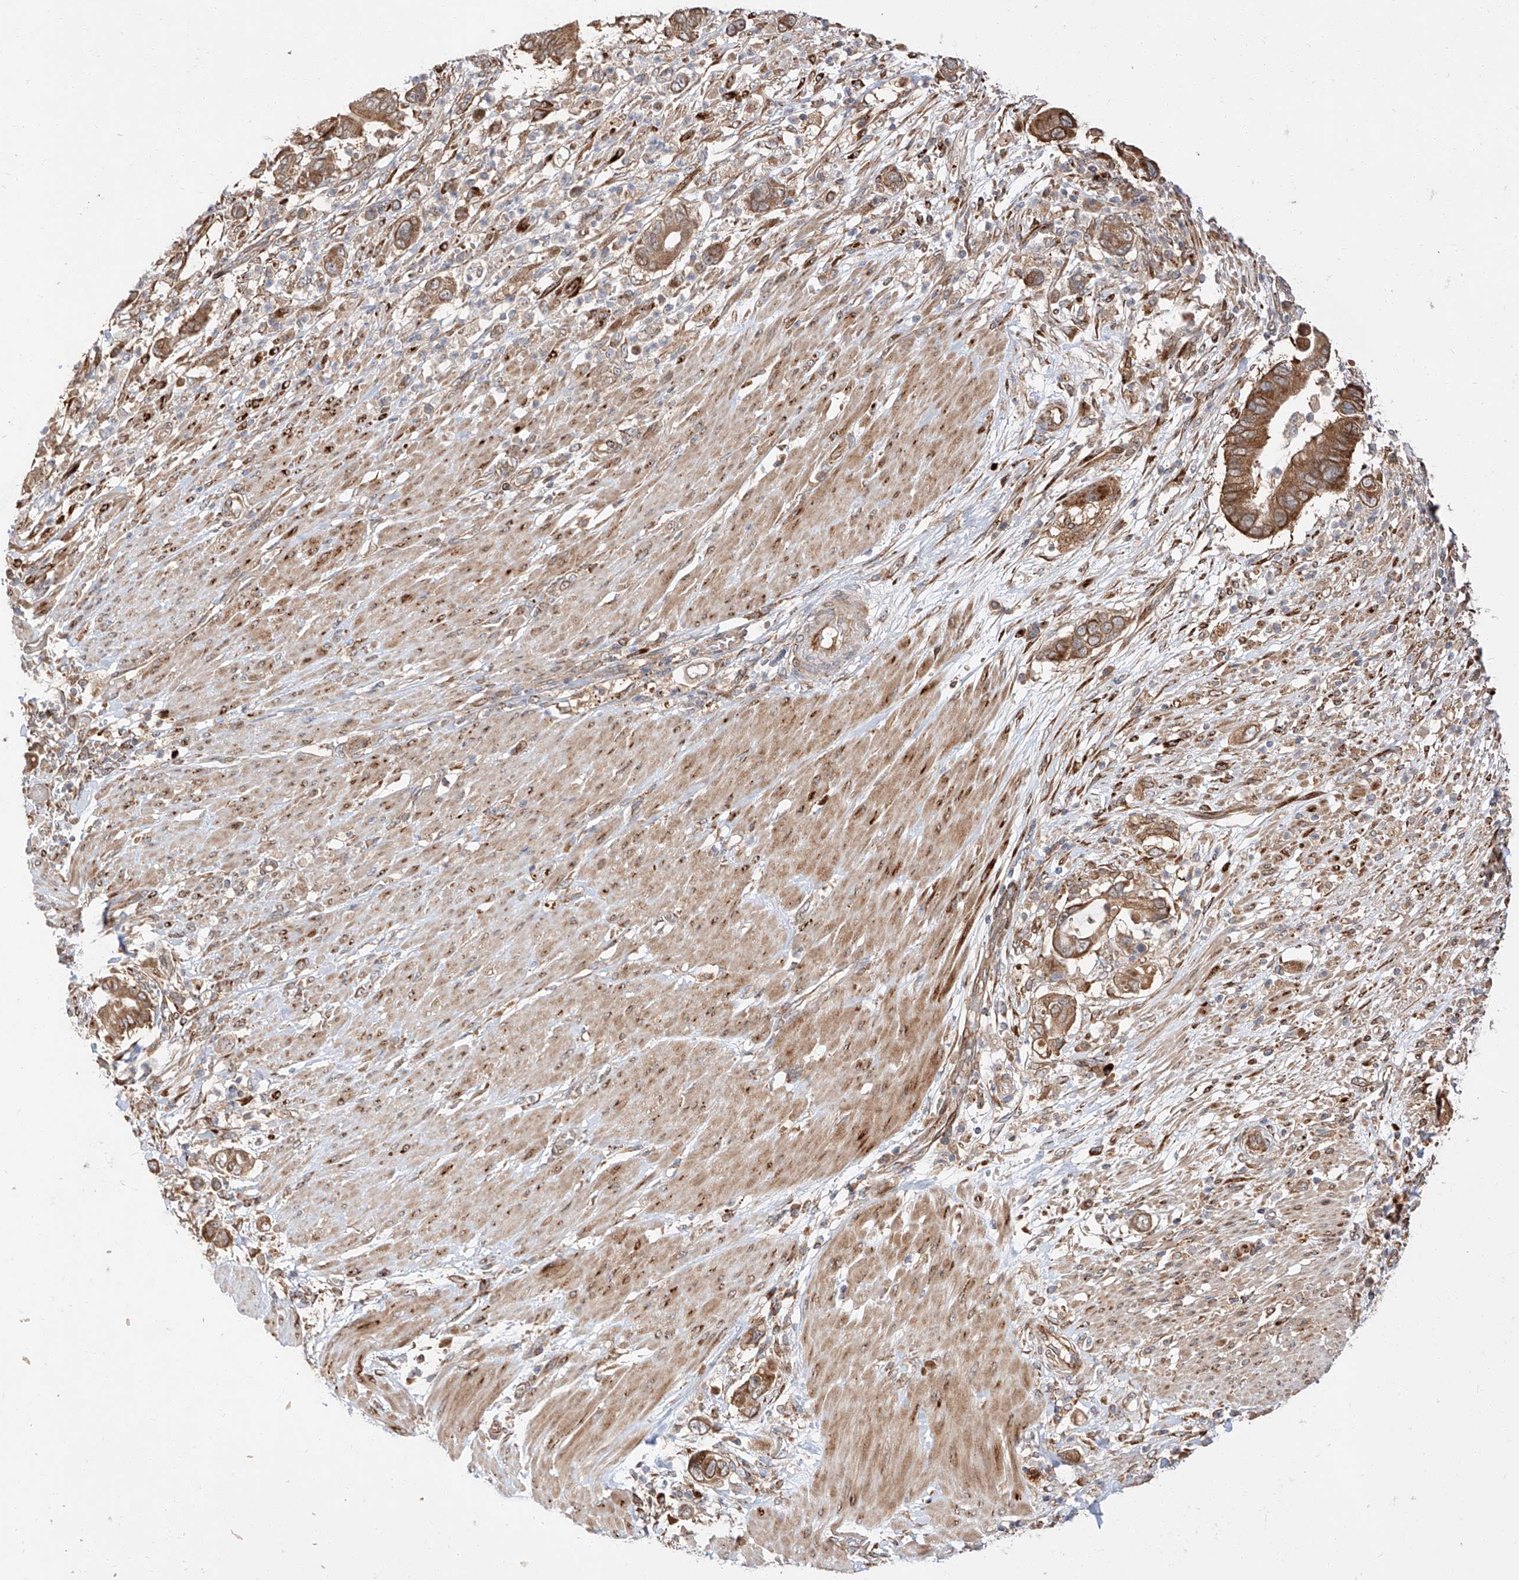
{"staining": {"intensity": "moderate", "quantity": ">75%", "location": "cytoplasmic/membranous"}, "tissue": "pancreatic cancer", "cell_type": "Tumor cells", "image_type": "cancer", "snomed": [{"axis": "morphology", "description": "Adenocarcinoma, NOS"}, {"axis": "topography", "description": "Pancreas"}], "caption": "High-power microscopy captured an immunohistochemistry (IHC) image of pancreatic adenocarcinoma, revealing moderate cytoplasmic/membranous positivity in about >75% of tumor cells.", "gene": "DIRAS3", "patient": {"sex": "male", "age": 68}}